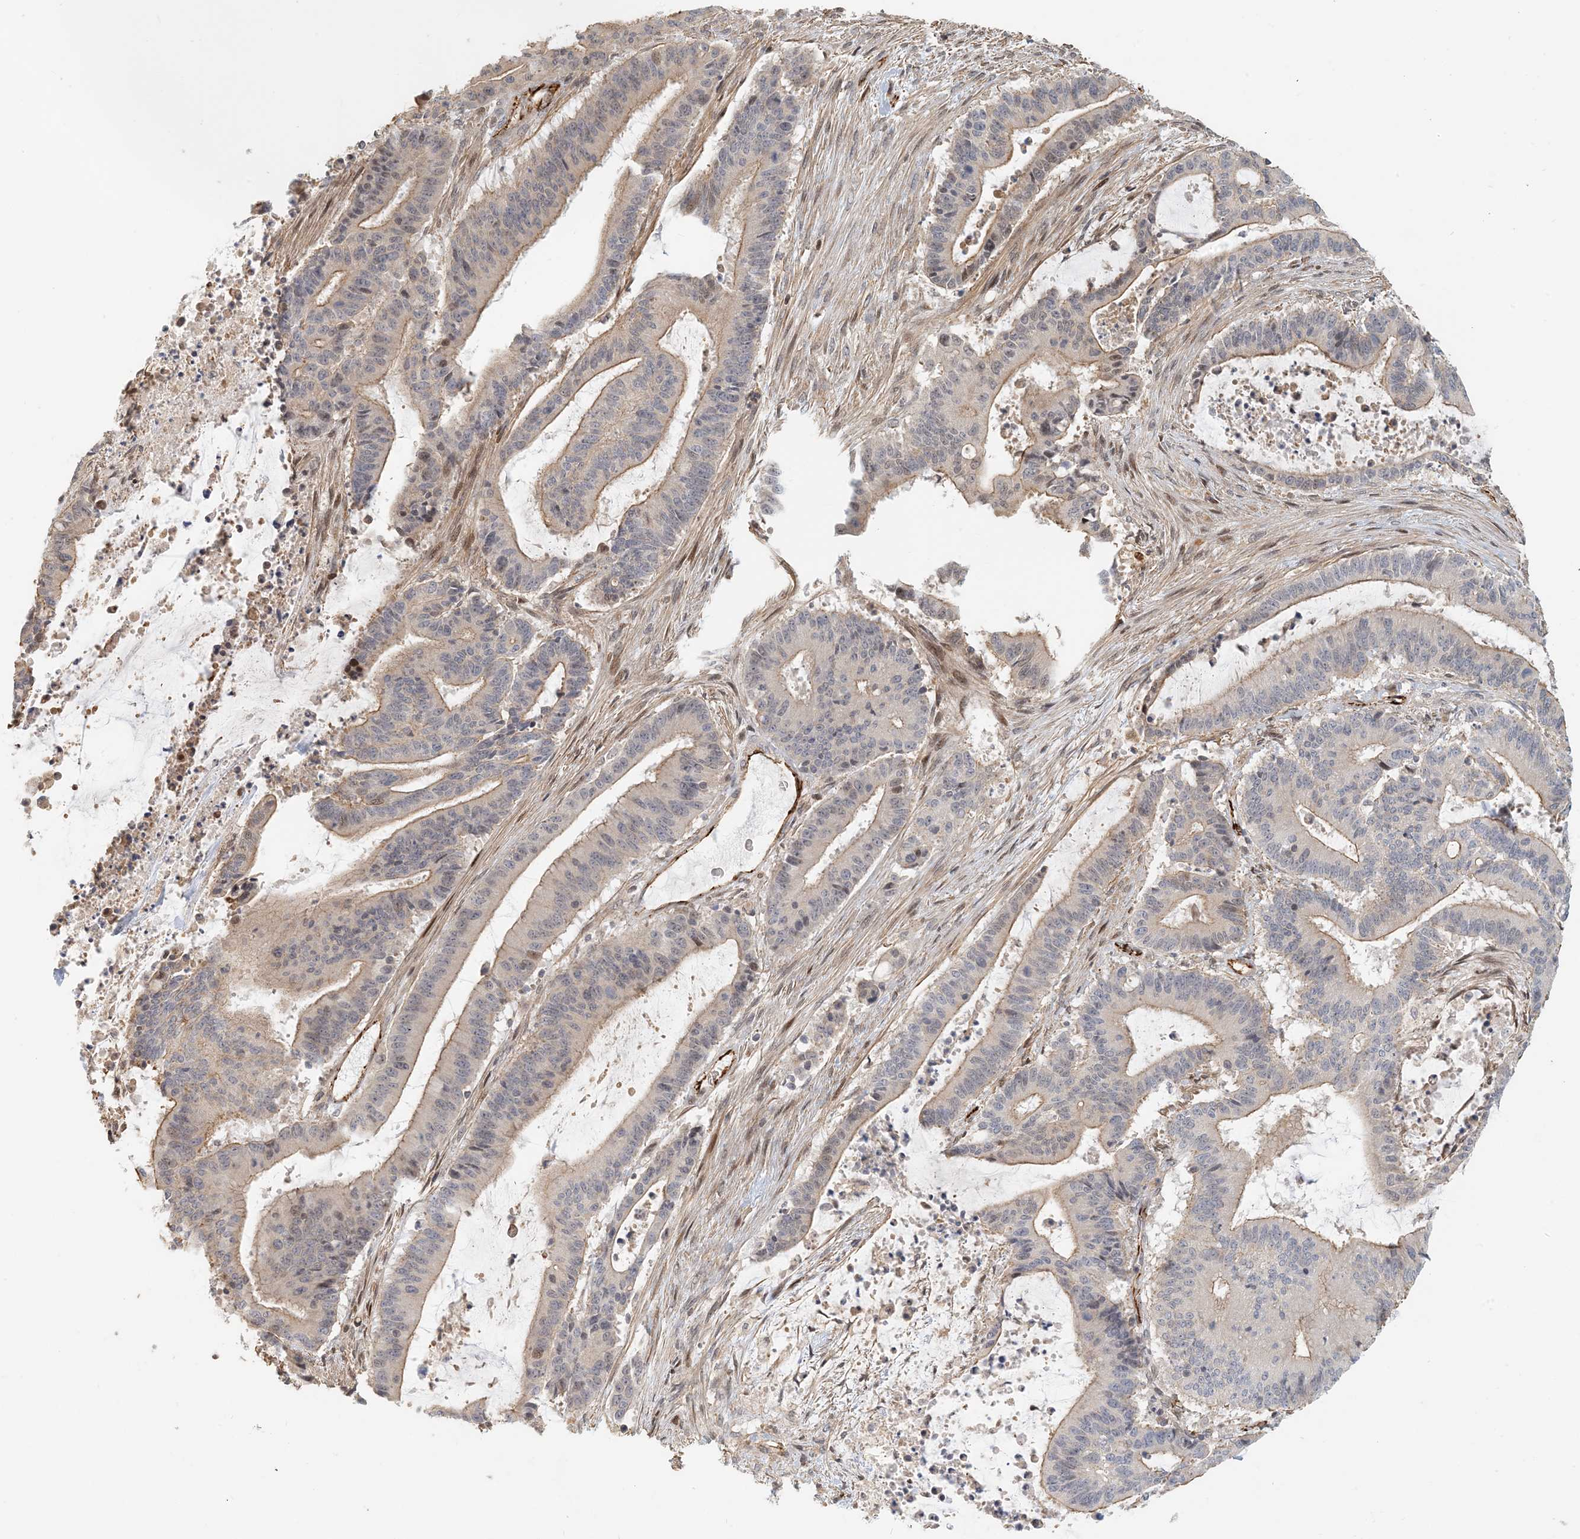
{"staining": {"intensity": "weak", "quantity": "<25%", "location": "cytoplasmic/membranous,nuclear"}, "tissue": "liver cancer", "cell_type": "Tumor cells", "image_type": "cancer", "snomed": [{"axis": "morphology", "description": "Normal tissue, NOS"}, {"axis": "morphology", "description": "Cholangiocarcinoma"}, {"axis": "topography", "description": "Liver"}, {"axis": "topography", "description": "Peripheral nerve tissue"}], "caption": "Micrograph shows no protein staining in tumor cells of liver cancer (cholangiocarcinoma) tissue.", "gene": "MAPKBP1", "patient": {"sex": "female", "age": 73}}